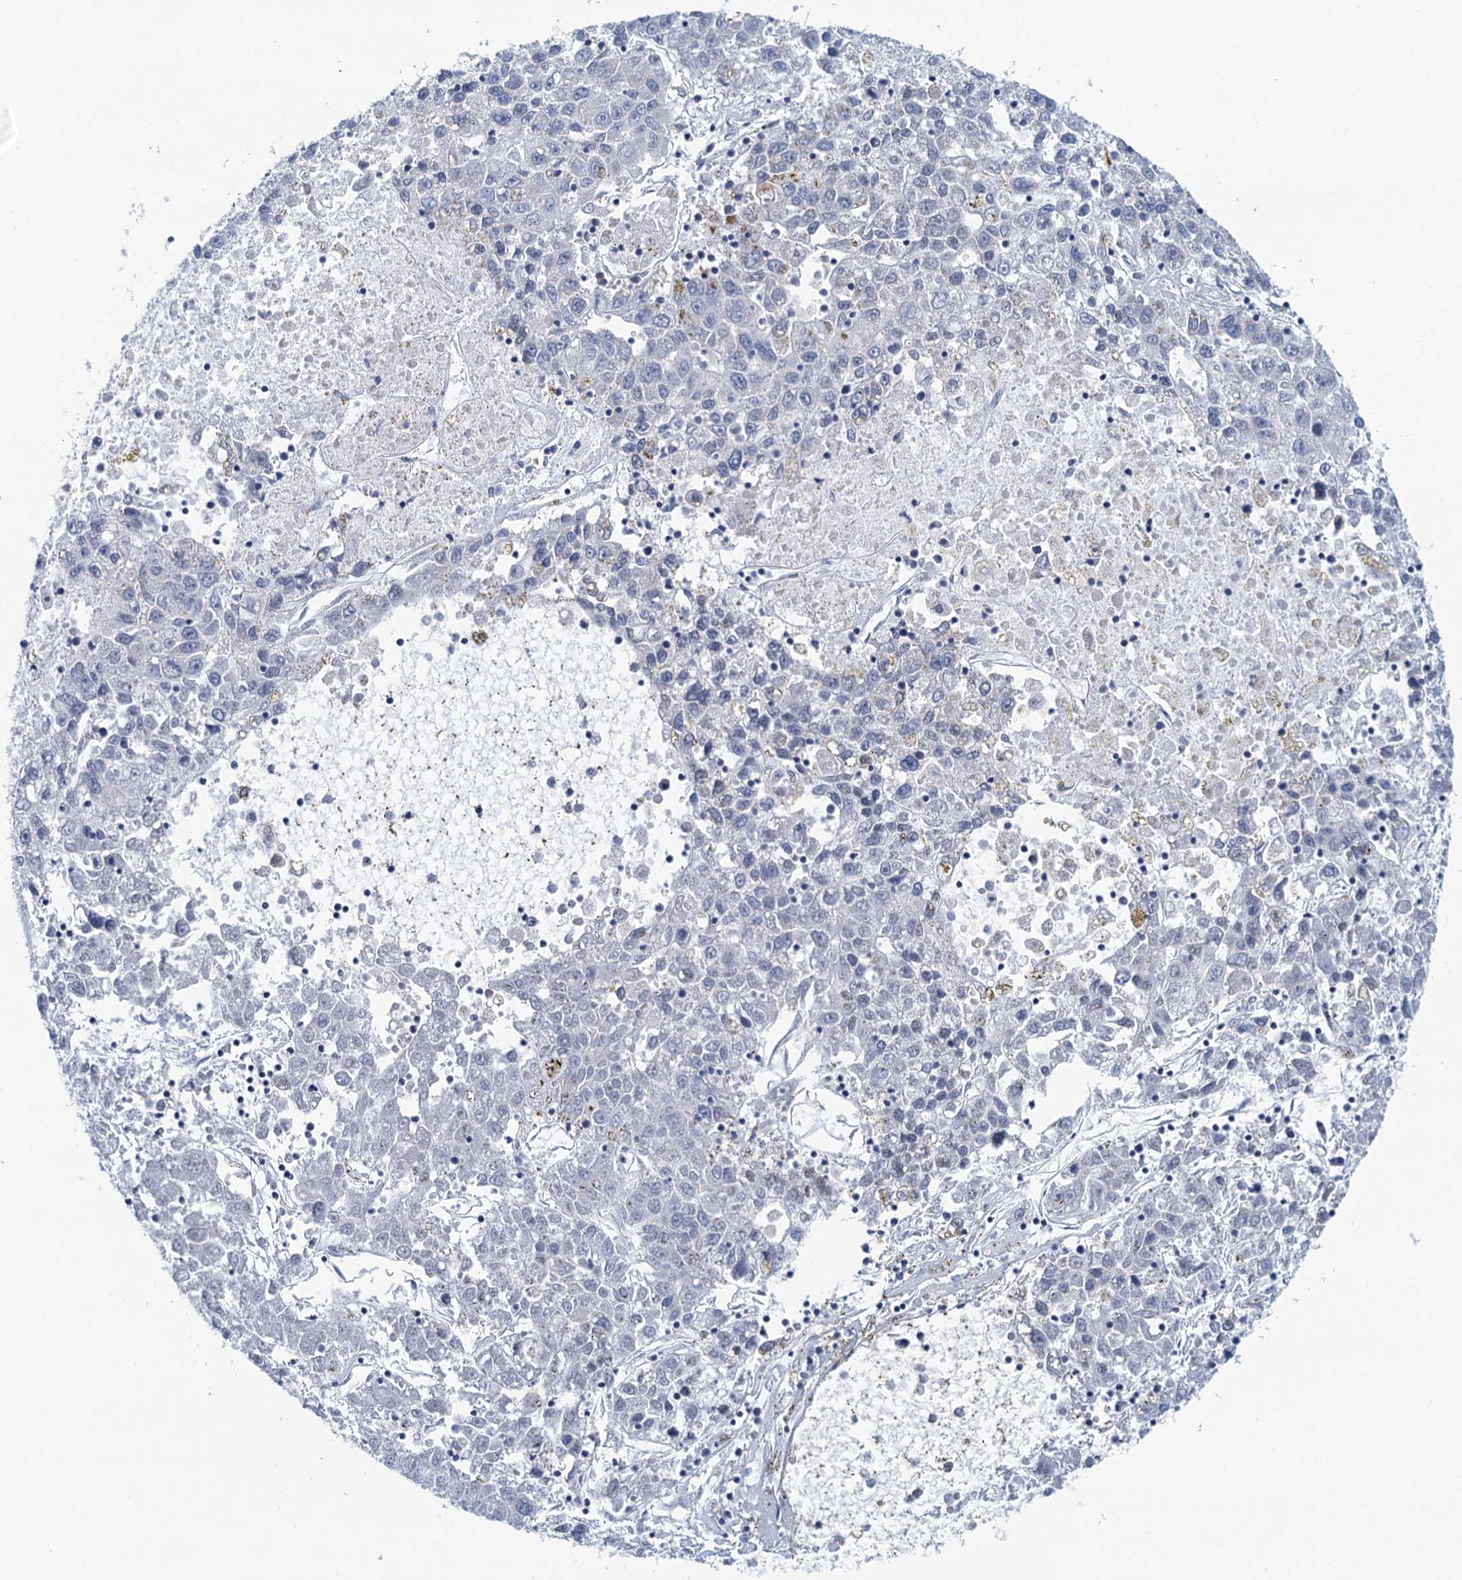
{"staining": {"intensity": "negative", "quantity": "none", "location": "none"}, "tissue": "liver cancer", "cell_type": "Tumor cells", "image_type": "cancer", "snomed": [{"axis": "morphology", "description": "Carcinoma, Hepatocellular, NOS"}, {"axis": "topography", "description": "Liver"}], "caption": "Human liver hepatocellular carcinoma stained for a protein using IHC demonstrates no expression in tumor cells.", "gene": "EPS8L1", "patient": {"sex": "male", "age": 49}}